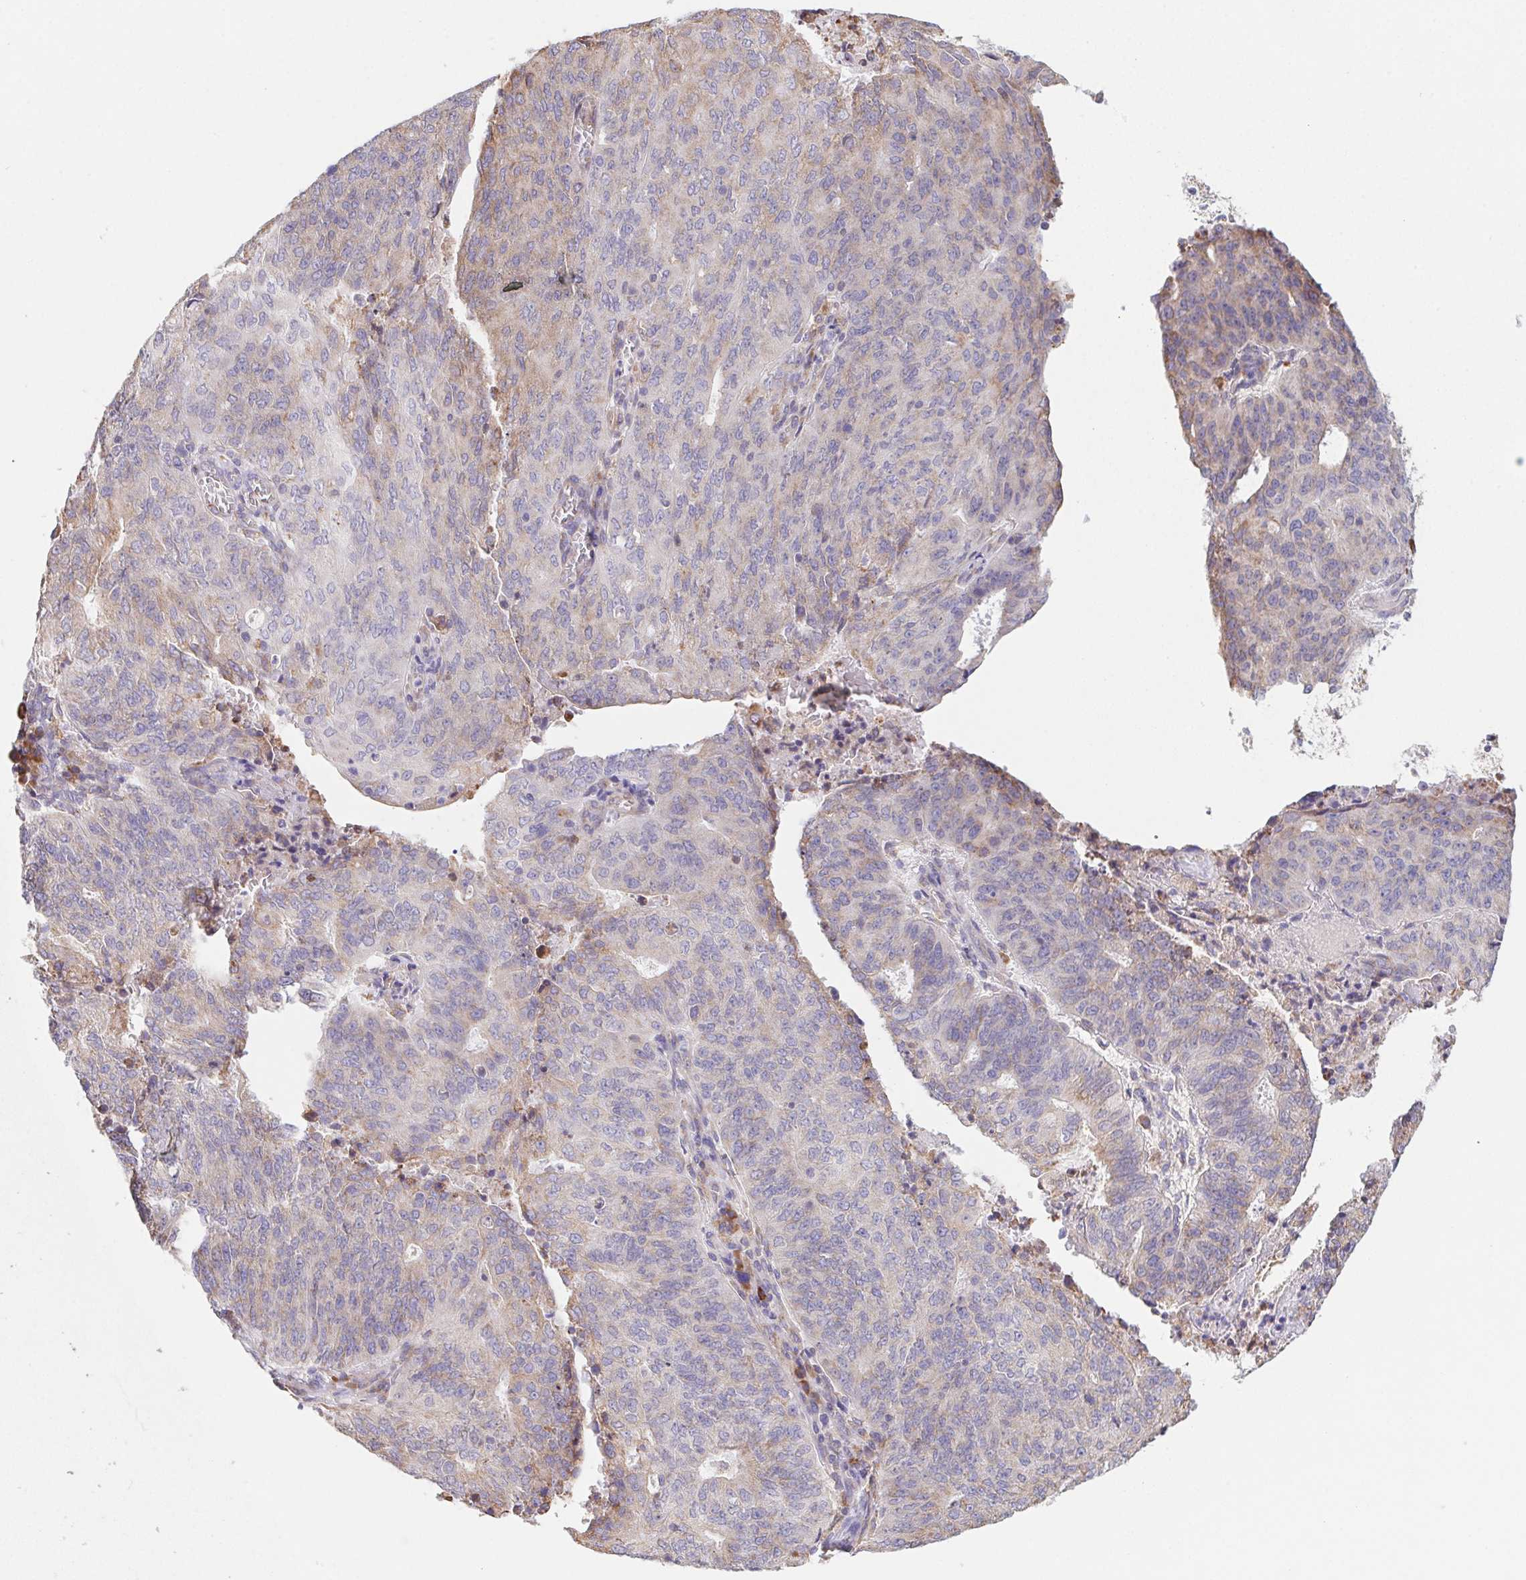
{"staining": {"intensity": "moderate", "quantity": "<25%", "location": "cytoplasmic/membranous"}, "tissue": "endometrial cancer", "cell_type": "Tumor cells", "image_type": "cancer", "snomed": [{"axis": "morphology", "description": "Adenocarcinoma, NOS"}, {"axis": "topography", "description": "Endometrium"}], "caption": "Adenocarcinoma (endometrial) stained for a protein (brown) shows moderate cytoplasmic/membranous positive expression in about <25% of tumor cells.", "gene": "ADAM8", "patient": {"sex": "female", "age": 82}}